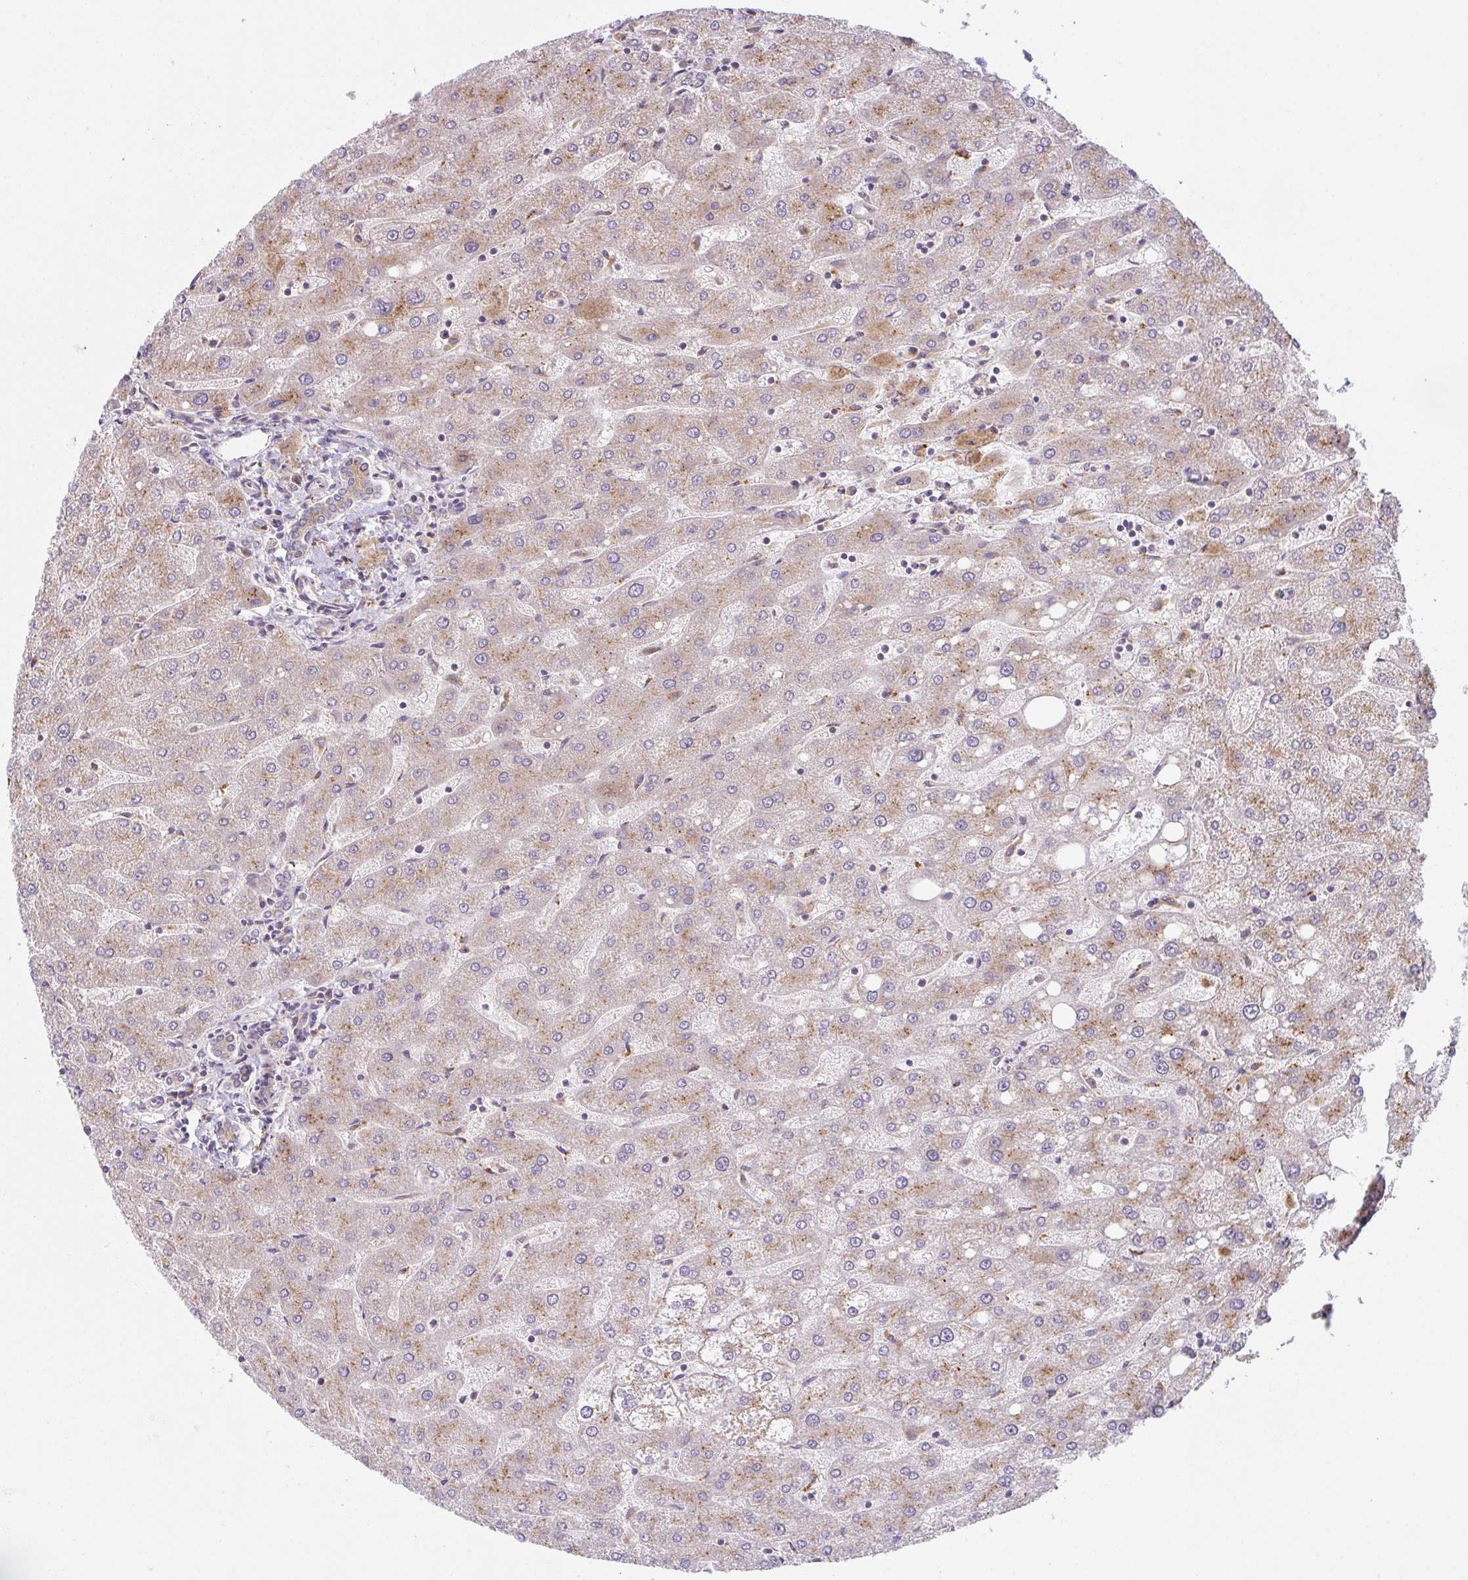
{"staining": {"intensity": "moderate", "quantity": ">75%", "location": "cytoplasmic/membranous"}, "tissue": "liver", "cell_type": "Cholangiocytes", "image_type": "normal", "snomed": [{"axis": "morphology", "description": "Normal tissue, NOS"}, {"axis": "topography", "description": "Liver"}], "caption": "Liver stained for a protein (brown) reveals moderate cytoplasmic/membranous positive staining in about >75% of cholangiocytes.", "gene": "GVQW3", "patient": {"sex": "male", "age": 67}}